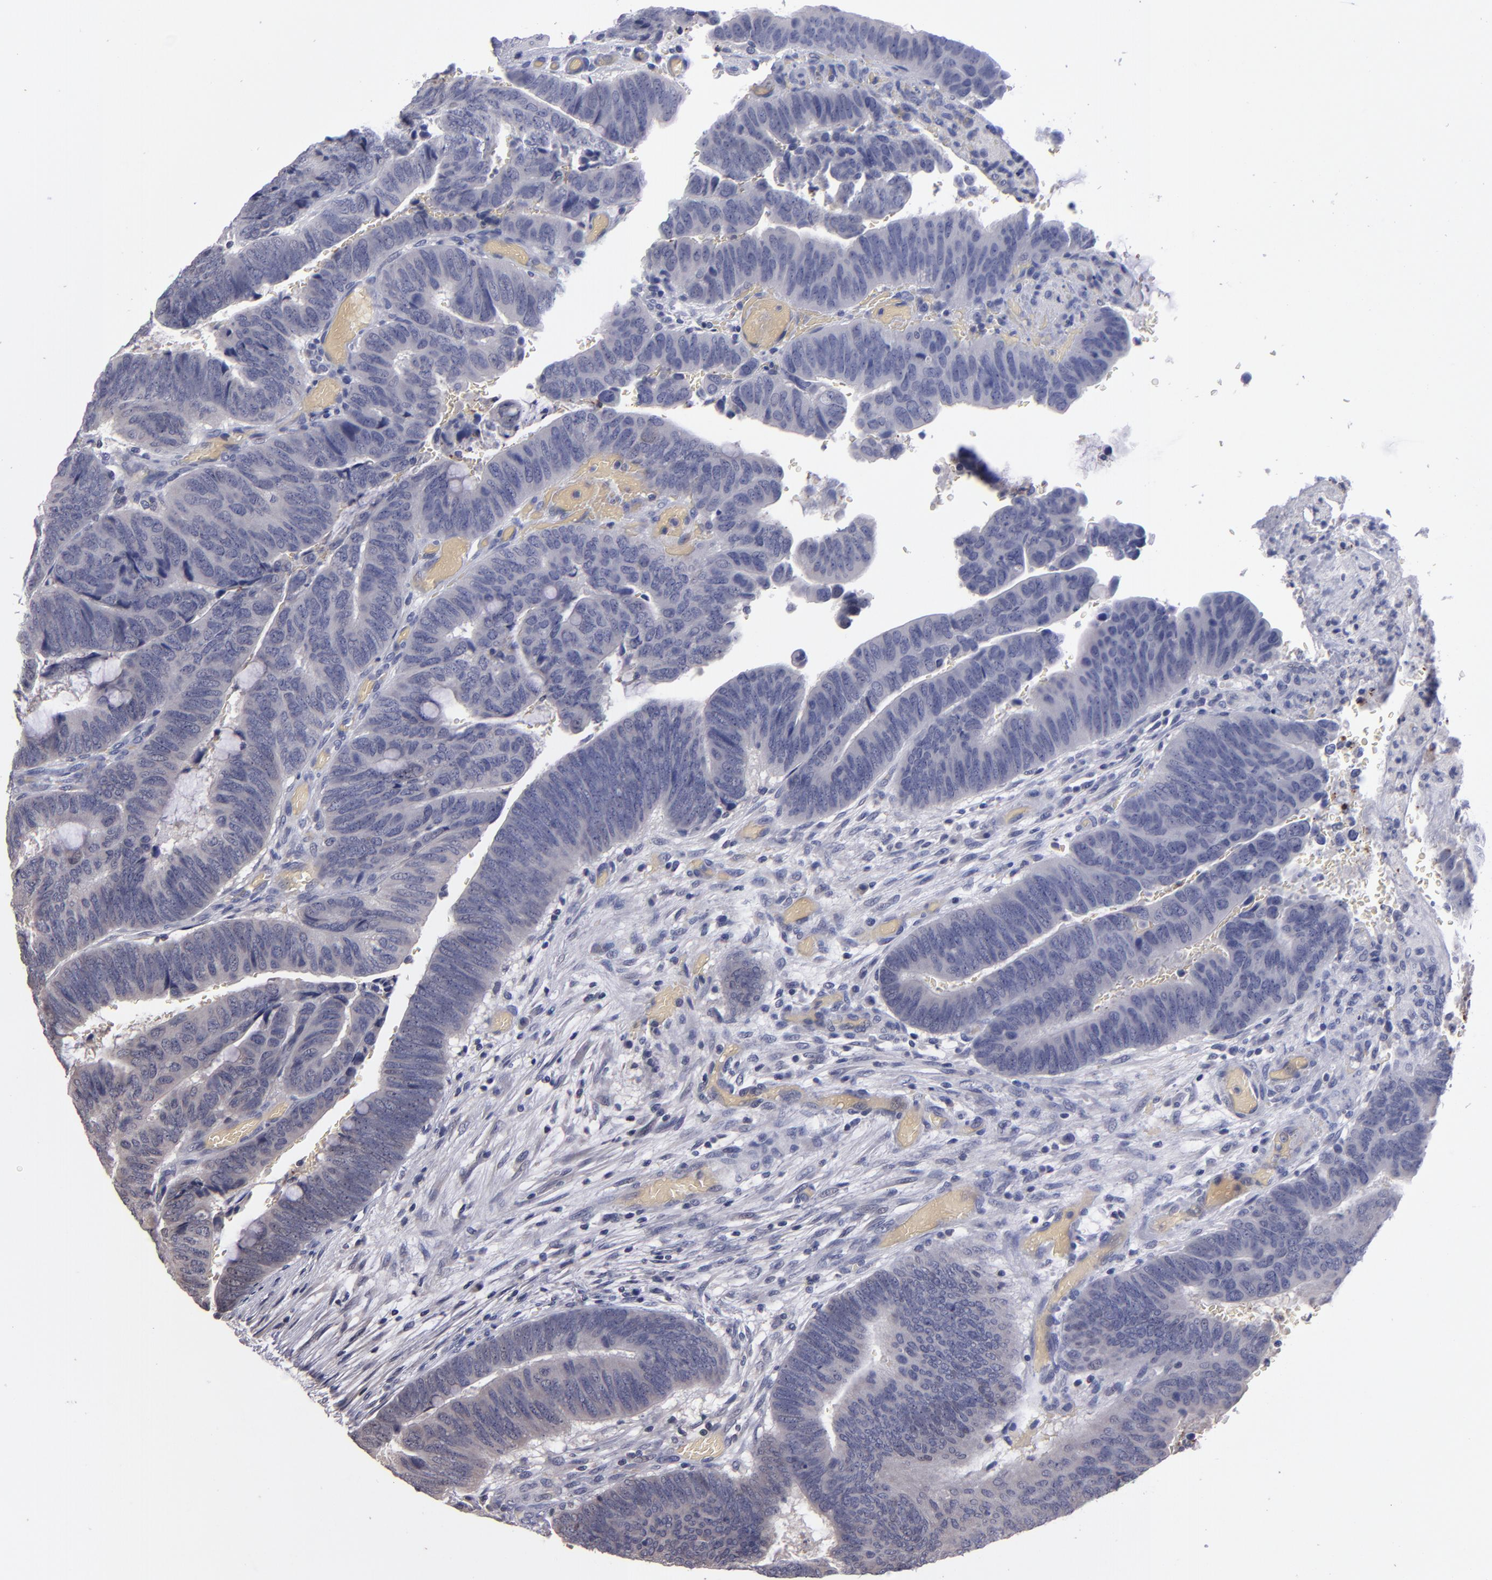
{"staining": {"intensity": "negative", "quantity": "none", "location": "none"}, "tissue": "colorectal cancer", "cell_type": "Tumor cells", "image_type": "cancer", "snomed": [{"axis": "morphology", "description": "Normal tissue, NOS"}, {"axis": "morphology", "description": "Adenocarcinoma, NOS"}, {"axis": "topography", "description": "Rectum"}], "caption": "An image of adenocarcinoma (colorectal) stained for a protein reveals no brown staining in tumor cells. (Stains: DAB IHC with hematoxylin counter stain, Microscopy: brightfield microscopy at high magnification).", "gene": "S100A1", "patient": {"sex": "male", "age": 92}}